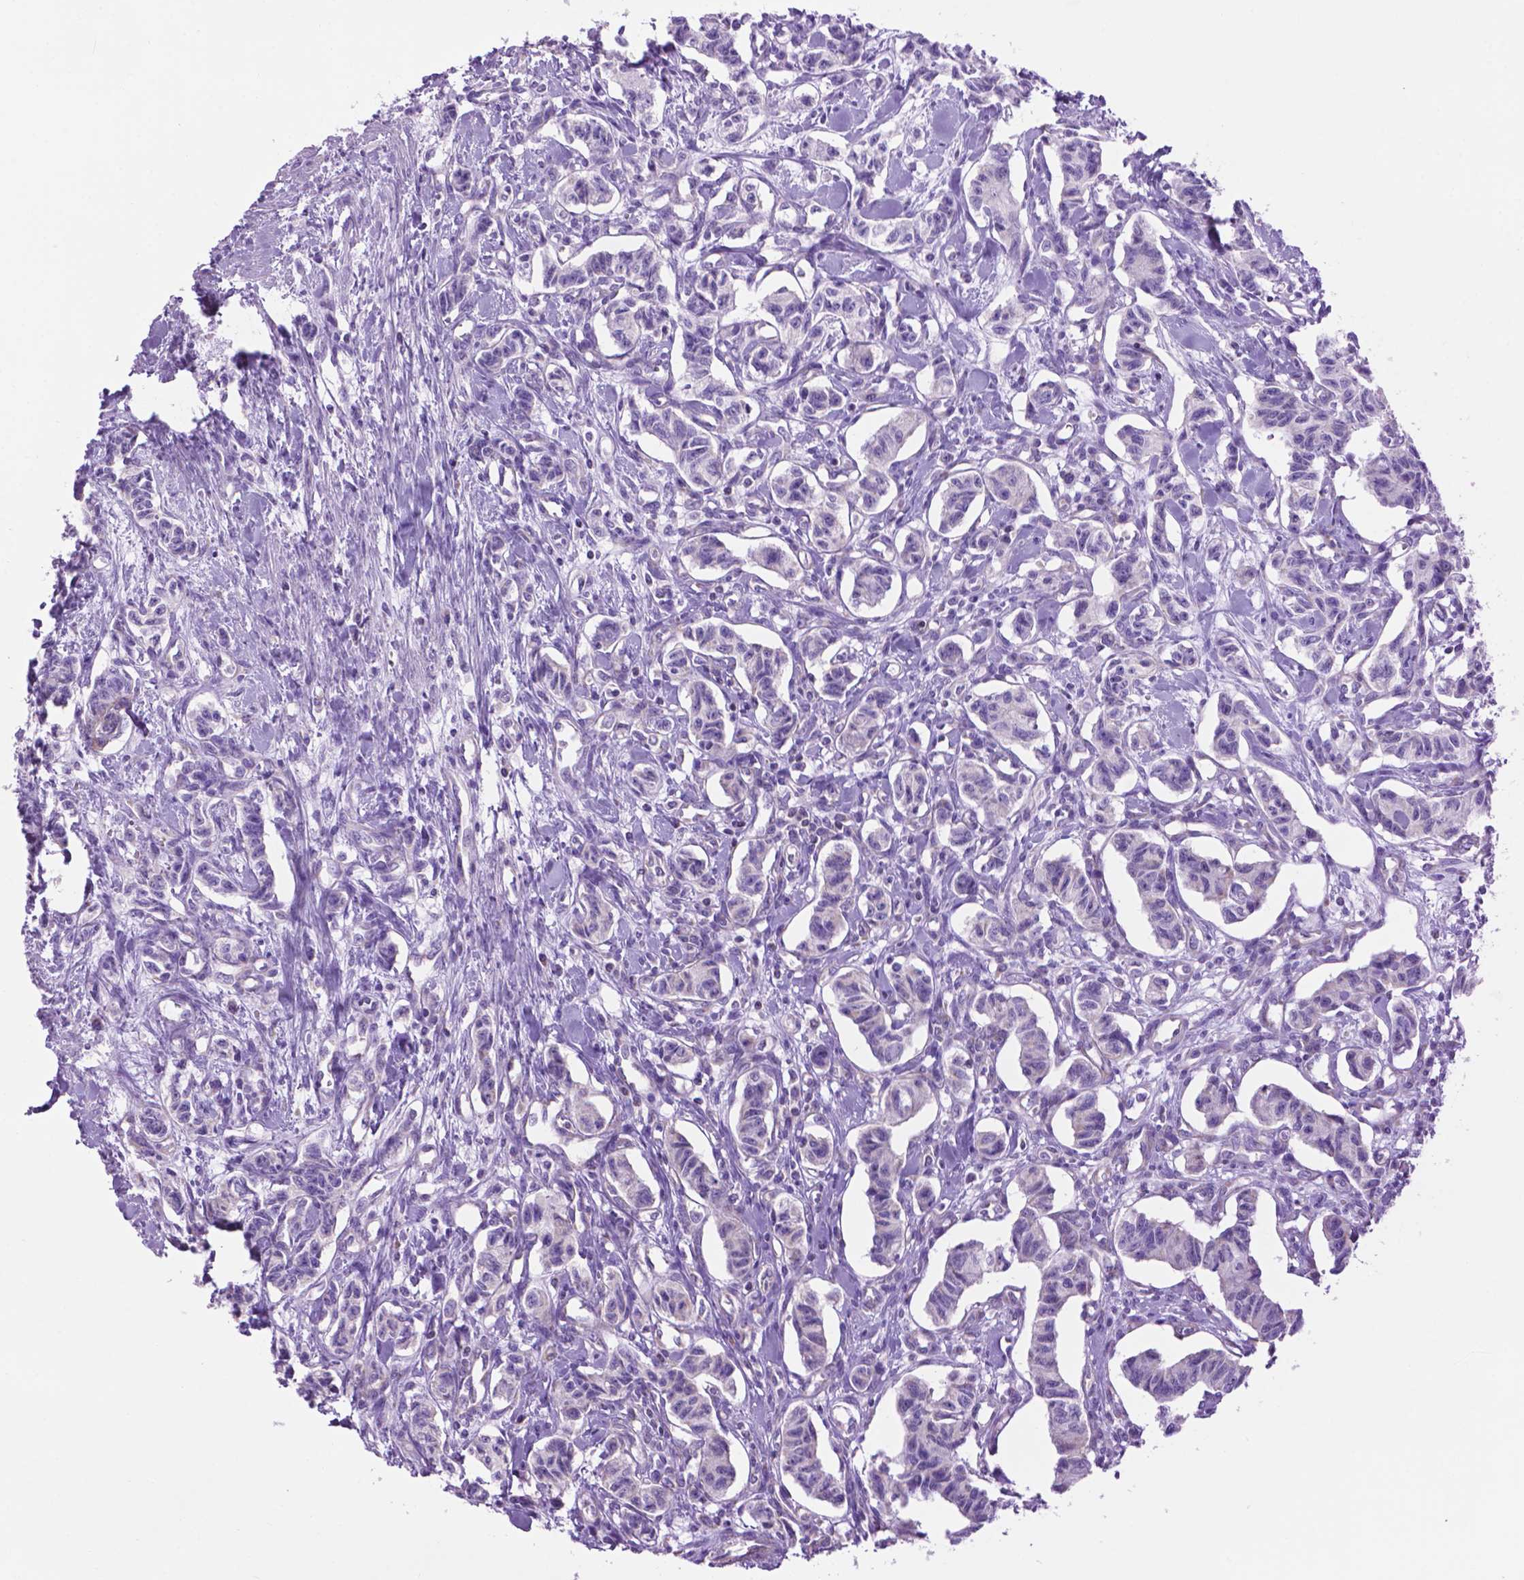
{"staining": {"intensity": "negative", "quantity": "none", "location": "none"}, "tissue": "carcinoid", "cell_type": "Tumor cells", "image_type": "cancer", "snomed": [{"axis": "morphology", "description": "Carcinoid, malignant, NOS"}, {"axis": "topography", "description": "Kidney"}], "caption": "There is no significant staining in tumor cells of carcinoid.", "gene": "PYCR3", "patient": {"sex": "female", "age": 41}}